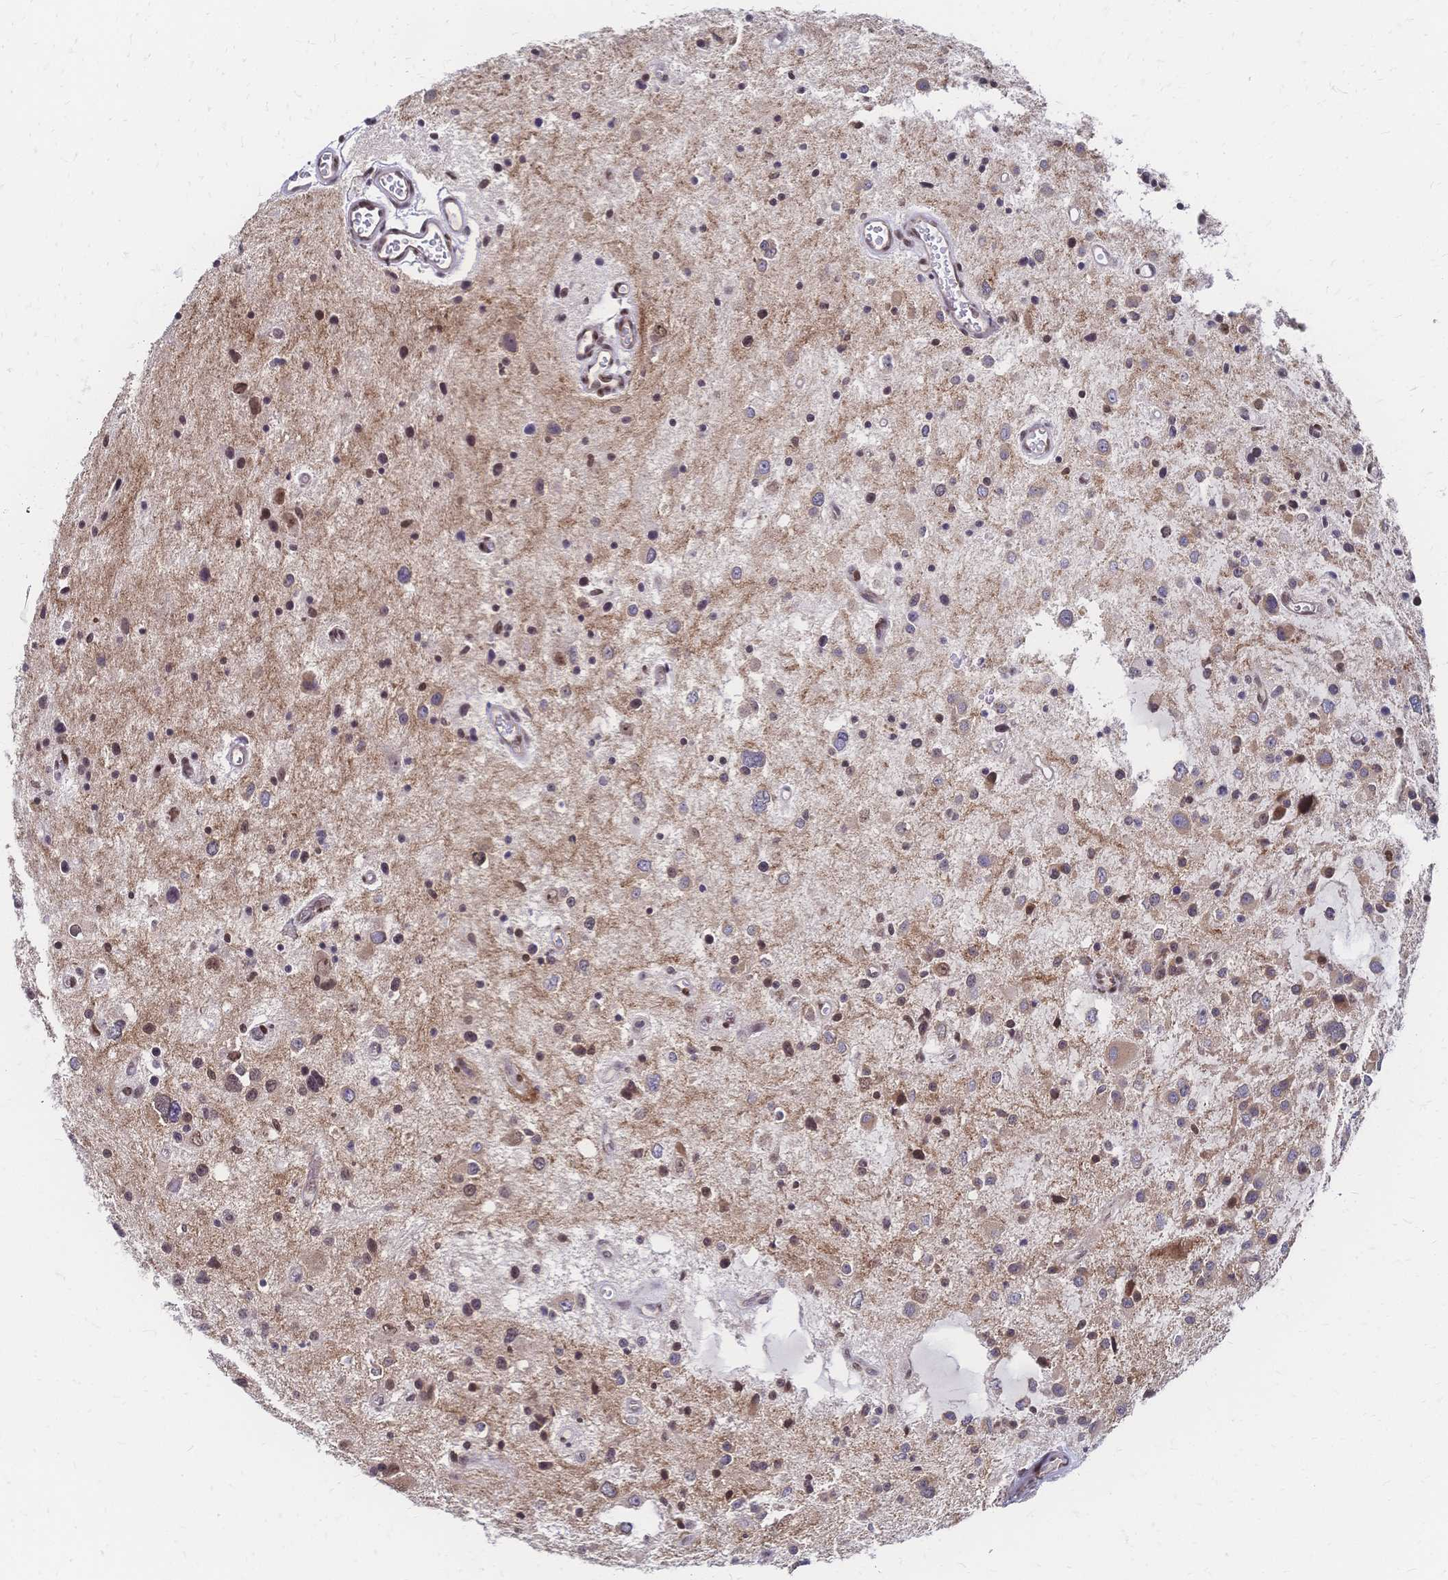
{"staining": {"intensity": "moderate", "quantity": "<25%", "location": "nuclear"}, "tissue": "glioma", "cell_type": "Tumor cells", "image_type": "cancer", "snomed": [{"axis": "morphology", "description": "Glioma, malignant, Low grade"}, {"axis": "topography", "description": "Brain"}], "caption": "The image reveals immunohistochemical staining of glioma. There is moderate nuclear staining is present in about <25% of tumor cells.", "gene": "CBX7", "patient": {"sex": "male", "age": 43}}